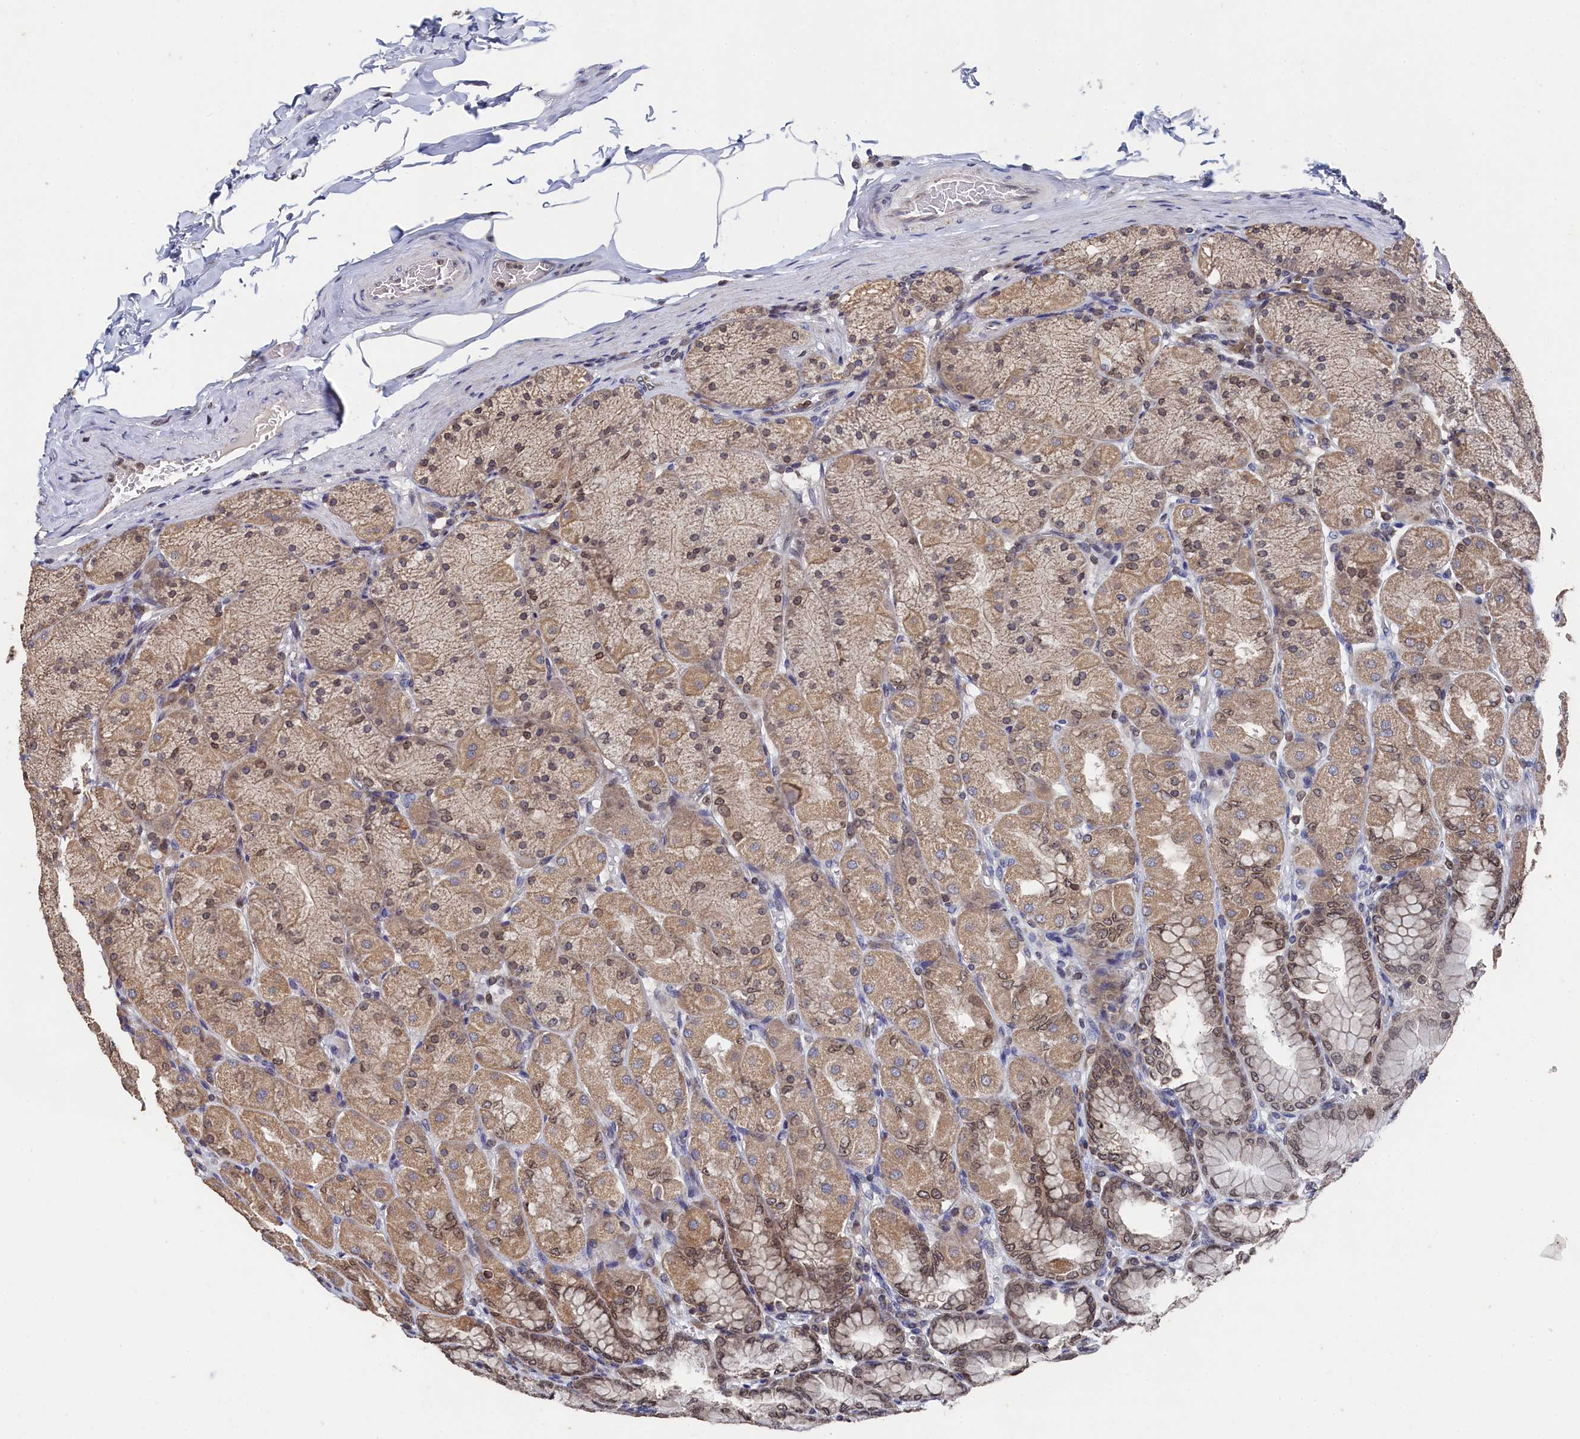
{"staining": {"intensity": "strong", "quantity": "25%-75%", "location": "cytoplasmic/membranous,nuclear"}, "tissue": "stomach", "cell_type": "Glandular cells", "image_type": "normal", "snomed": [{"axis": "morphology", "description": "Normal tissue, NOS"}, {"axis": "topography", "description": "Stomach, upper"}], "caption": "A photomicrograph showing strong cytoplasmic/membranous,nuclear staining in approximately 25%-75% of glandular cells in unremarkable stomach, as visualized by brown immunohistochemical staining.", "gene": "ANKEF1", "patient": {"sex": "female", "age": 56}}